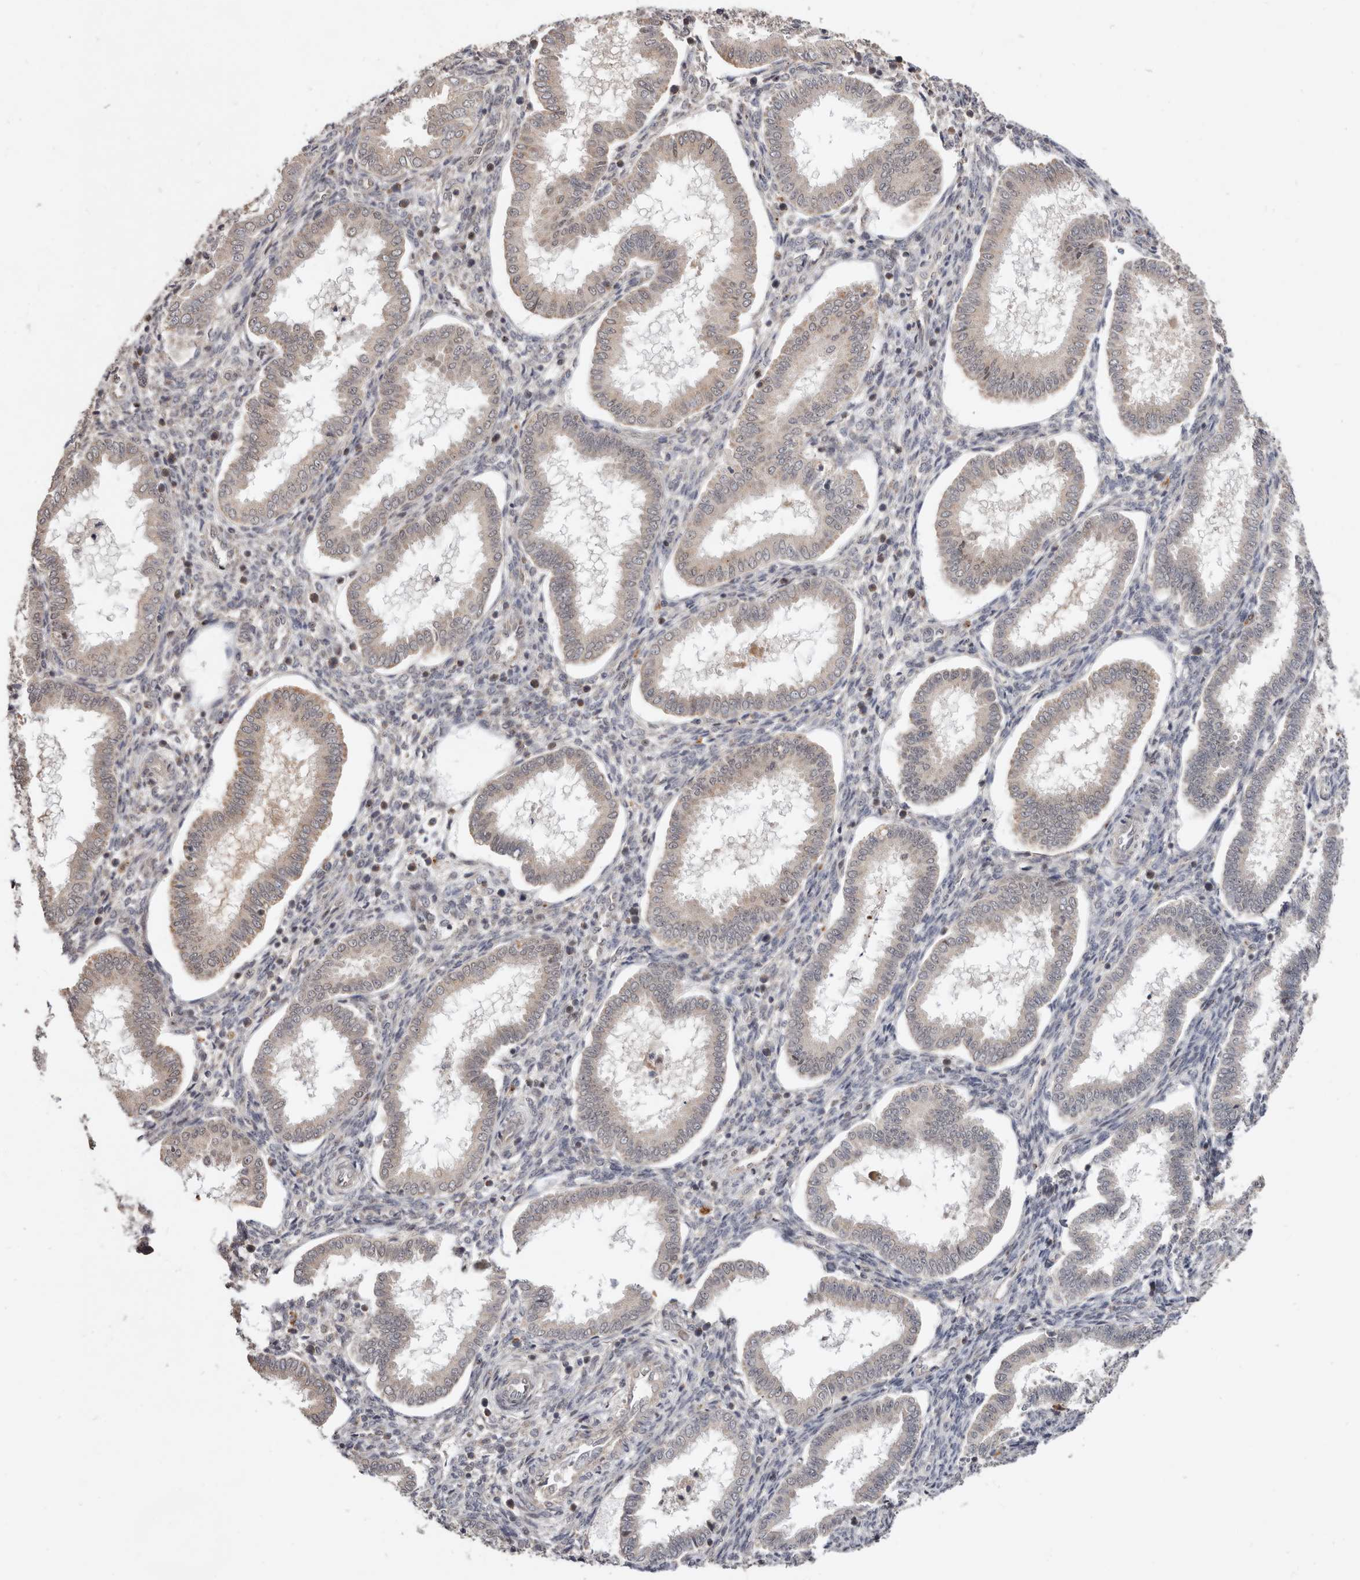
{"staining": {"intensity": "moderate", "quantity": "<25%", "location": "cytoplasmic/membranous"}, "tissue": "endometrium", "cell_type": "Cells in endometrial stroma", "image_type": "normal", "snomed": [{"axis": "morphology", "description": "Normal tissue, NOS"}, {"axis": "topography", "description": "Endometrium"}], "caption": "Protein staining of benign endometrium displays moderate cytoplasmic/membranous positivity in approximately <25% of cells in endometrial stroma.", "gene": "USP33", "patient": {"sex": "female", "age": 24}}